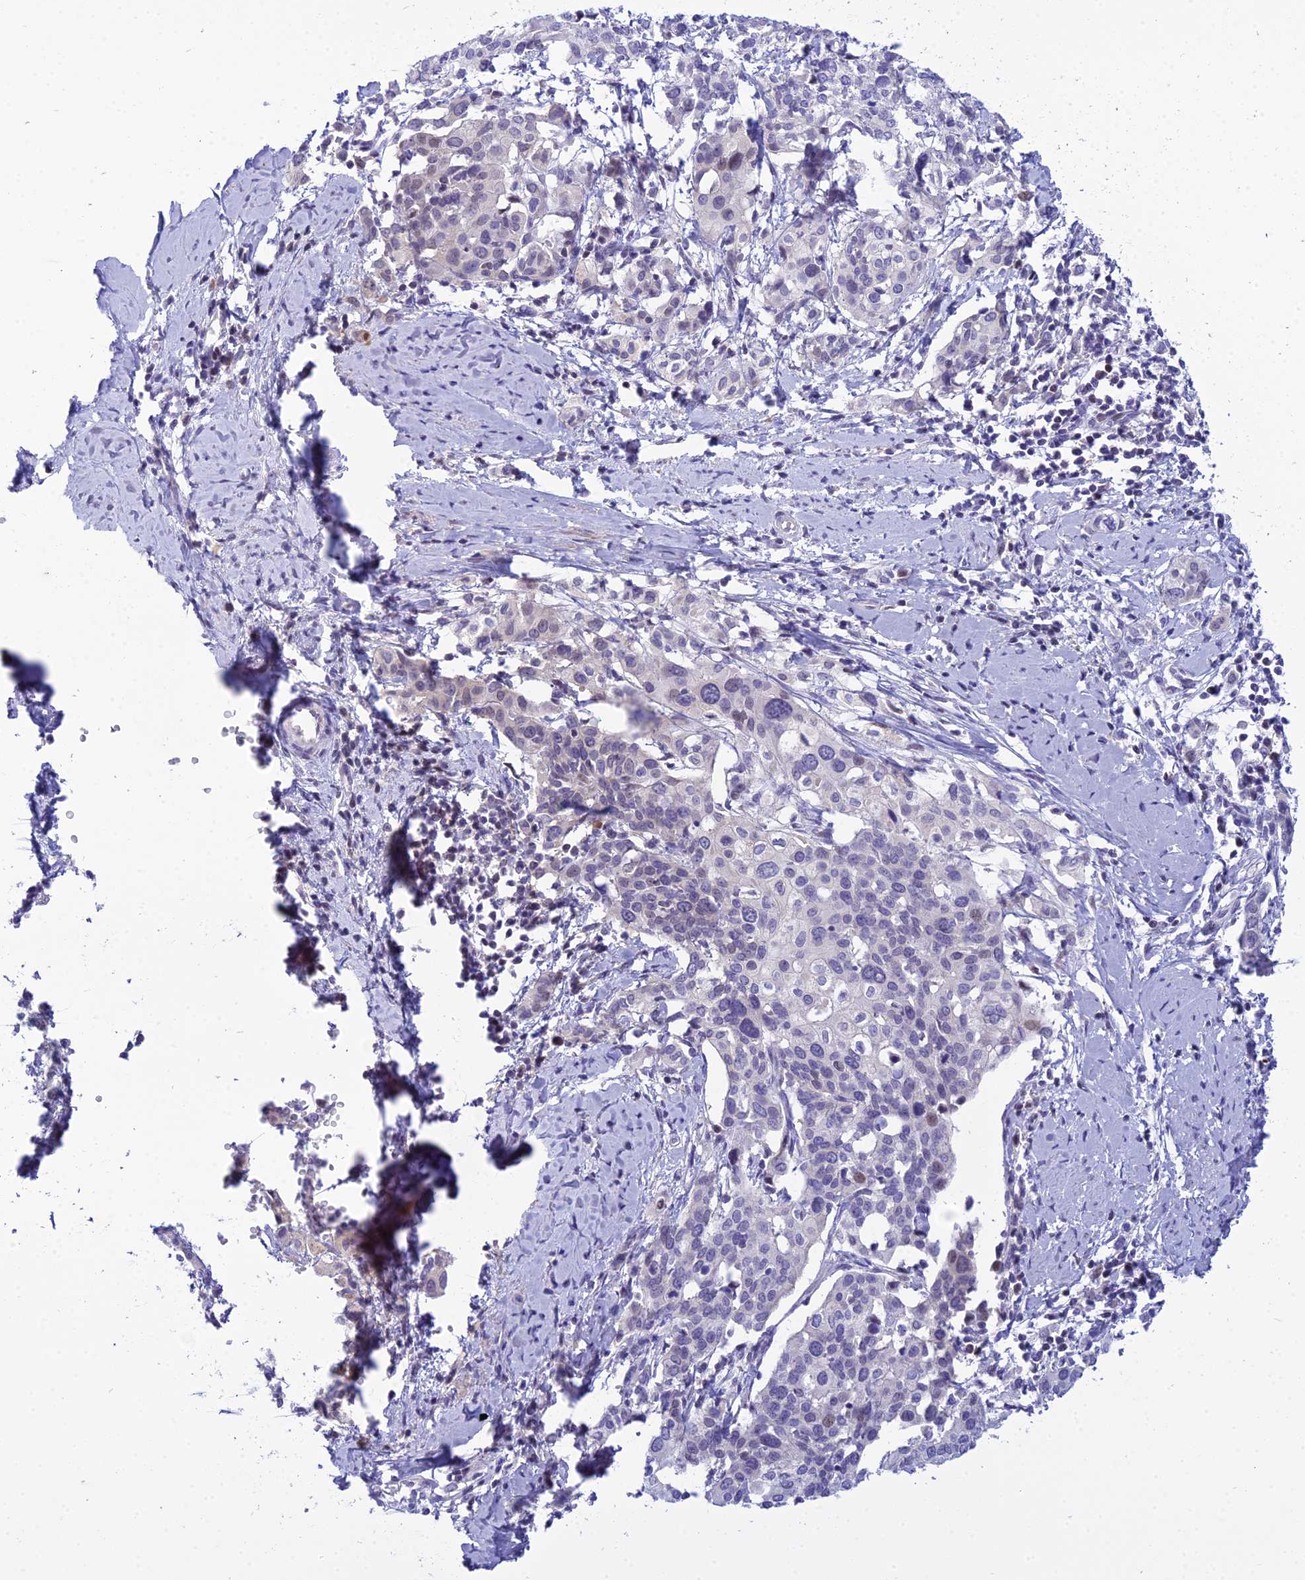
{"staining": {"intensity": "moderate", "quantity": "<25%", "location": "nuclear"}, "tissue": "cervical cancer", "cell_type": "Tumor cells", "image_type": "cancer", "snomed": [{"axis": "morphology", "description": "Squamous cell carcinoma, NOS"}, {"axis": "topography", "description": "Cervix"}], "caption": "Cervical cancer (squamous cell carcinoma) stained with immunohistochemistry demonstrates moderate nuclear expression in about <25% of tumor cells.", "gene": "ZMIZ1", "patient": {"sex": "female", "age": 44}}